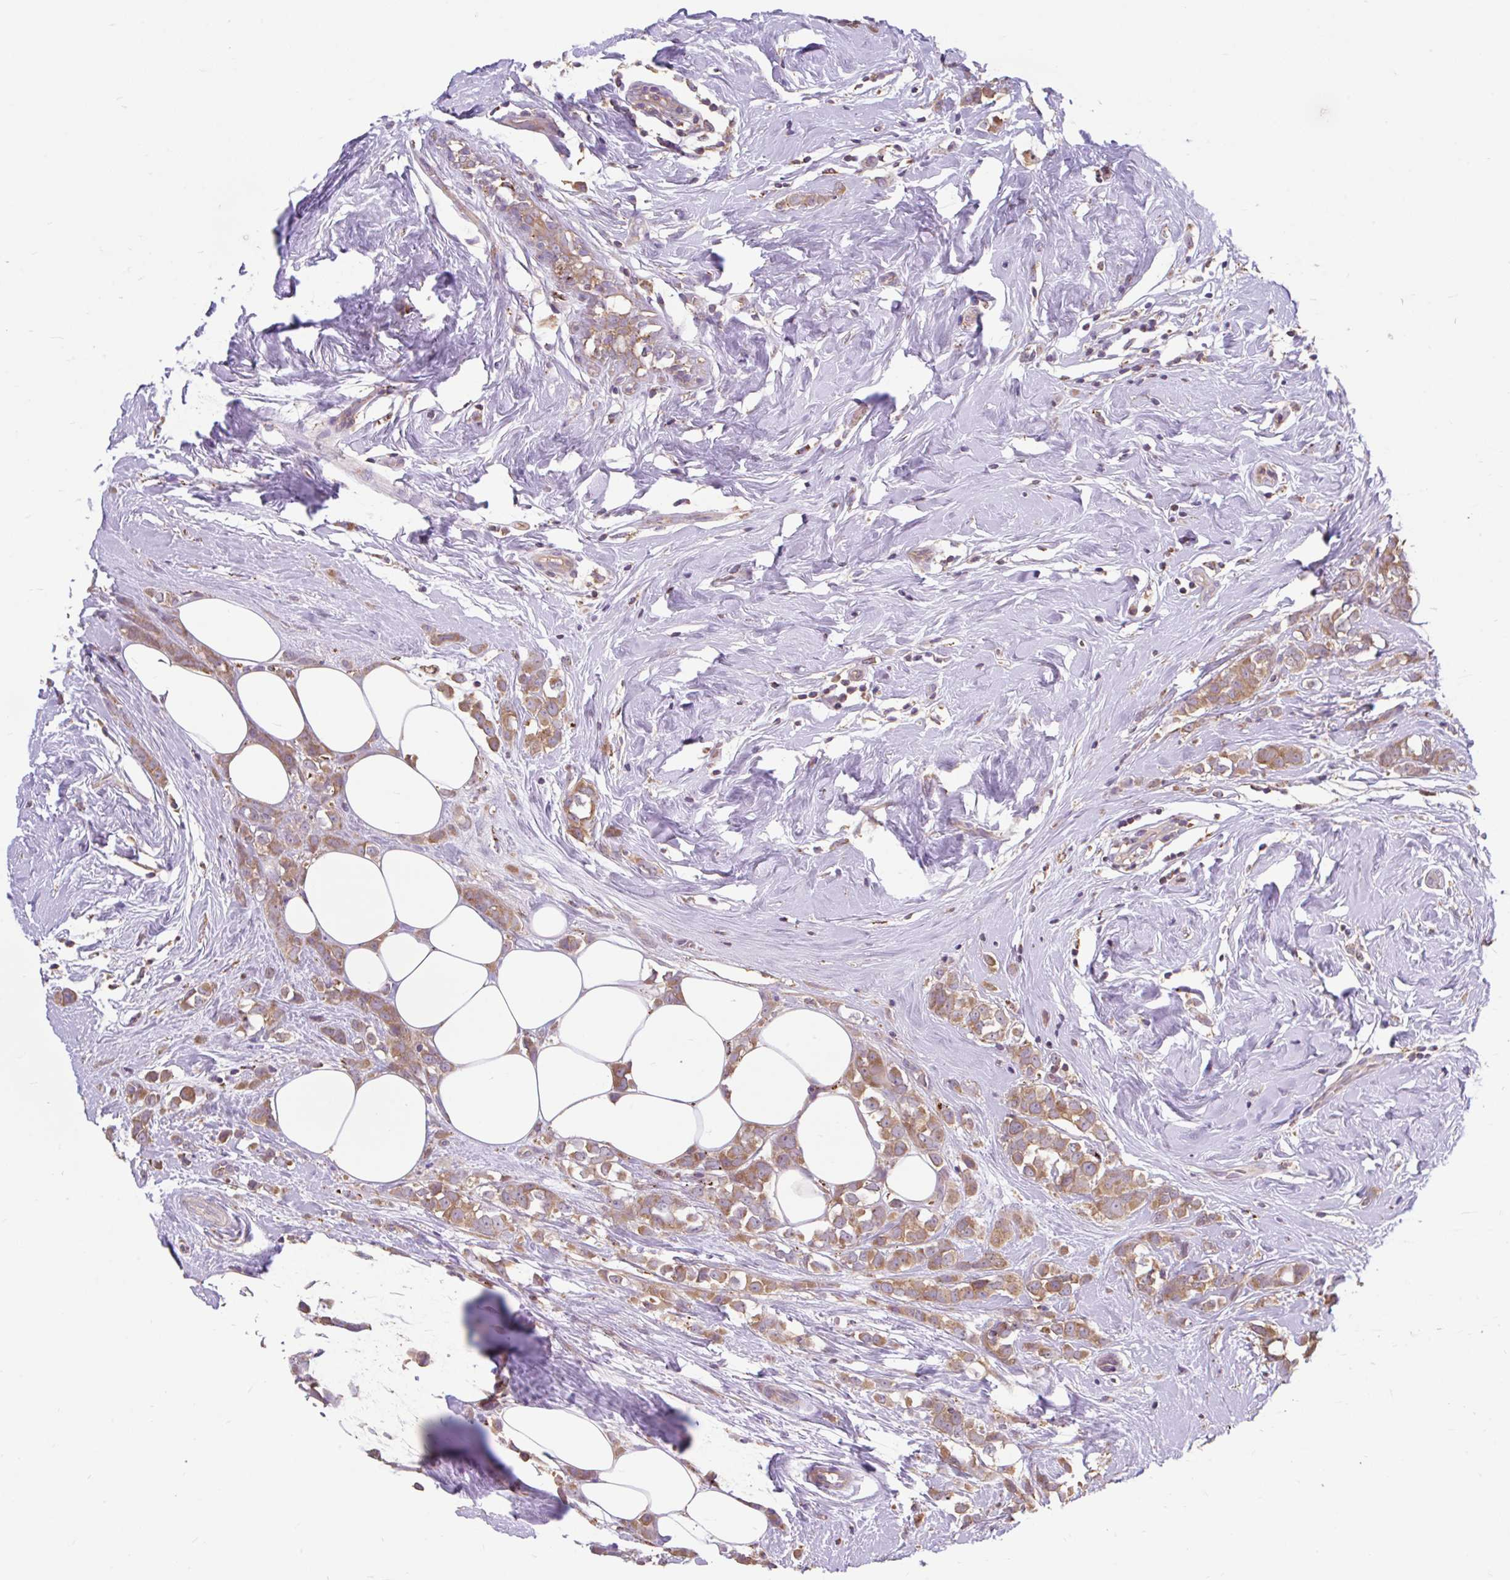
{"staining": {"intensity": "moderate", "quantity": ">75%", "location": "cytoplasmic/membranous"}, "tissue": "breast cancer", "cell_type": "Tumor cells", "image_type": "cancer", "snomed": [{"axis": "morphology", "description": "Duct carcinoma"}, {"axis": "topography", "description": "Breast"}], "caption": "Immunohistochemical staining of human breast intraductal carcinoma displays medium levels of moderate cytoplasmic/membranous expression in approximately >75% of tumor cells.", "gene": "RALBP1", "patient": {"sex": "female", "age": 80}}